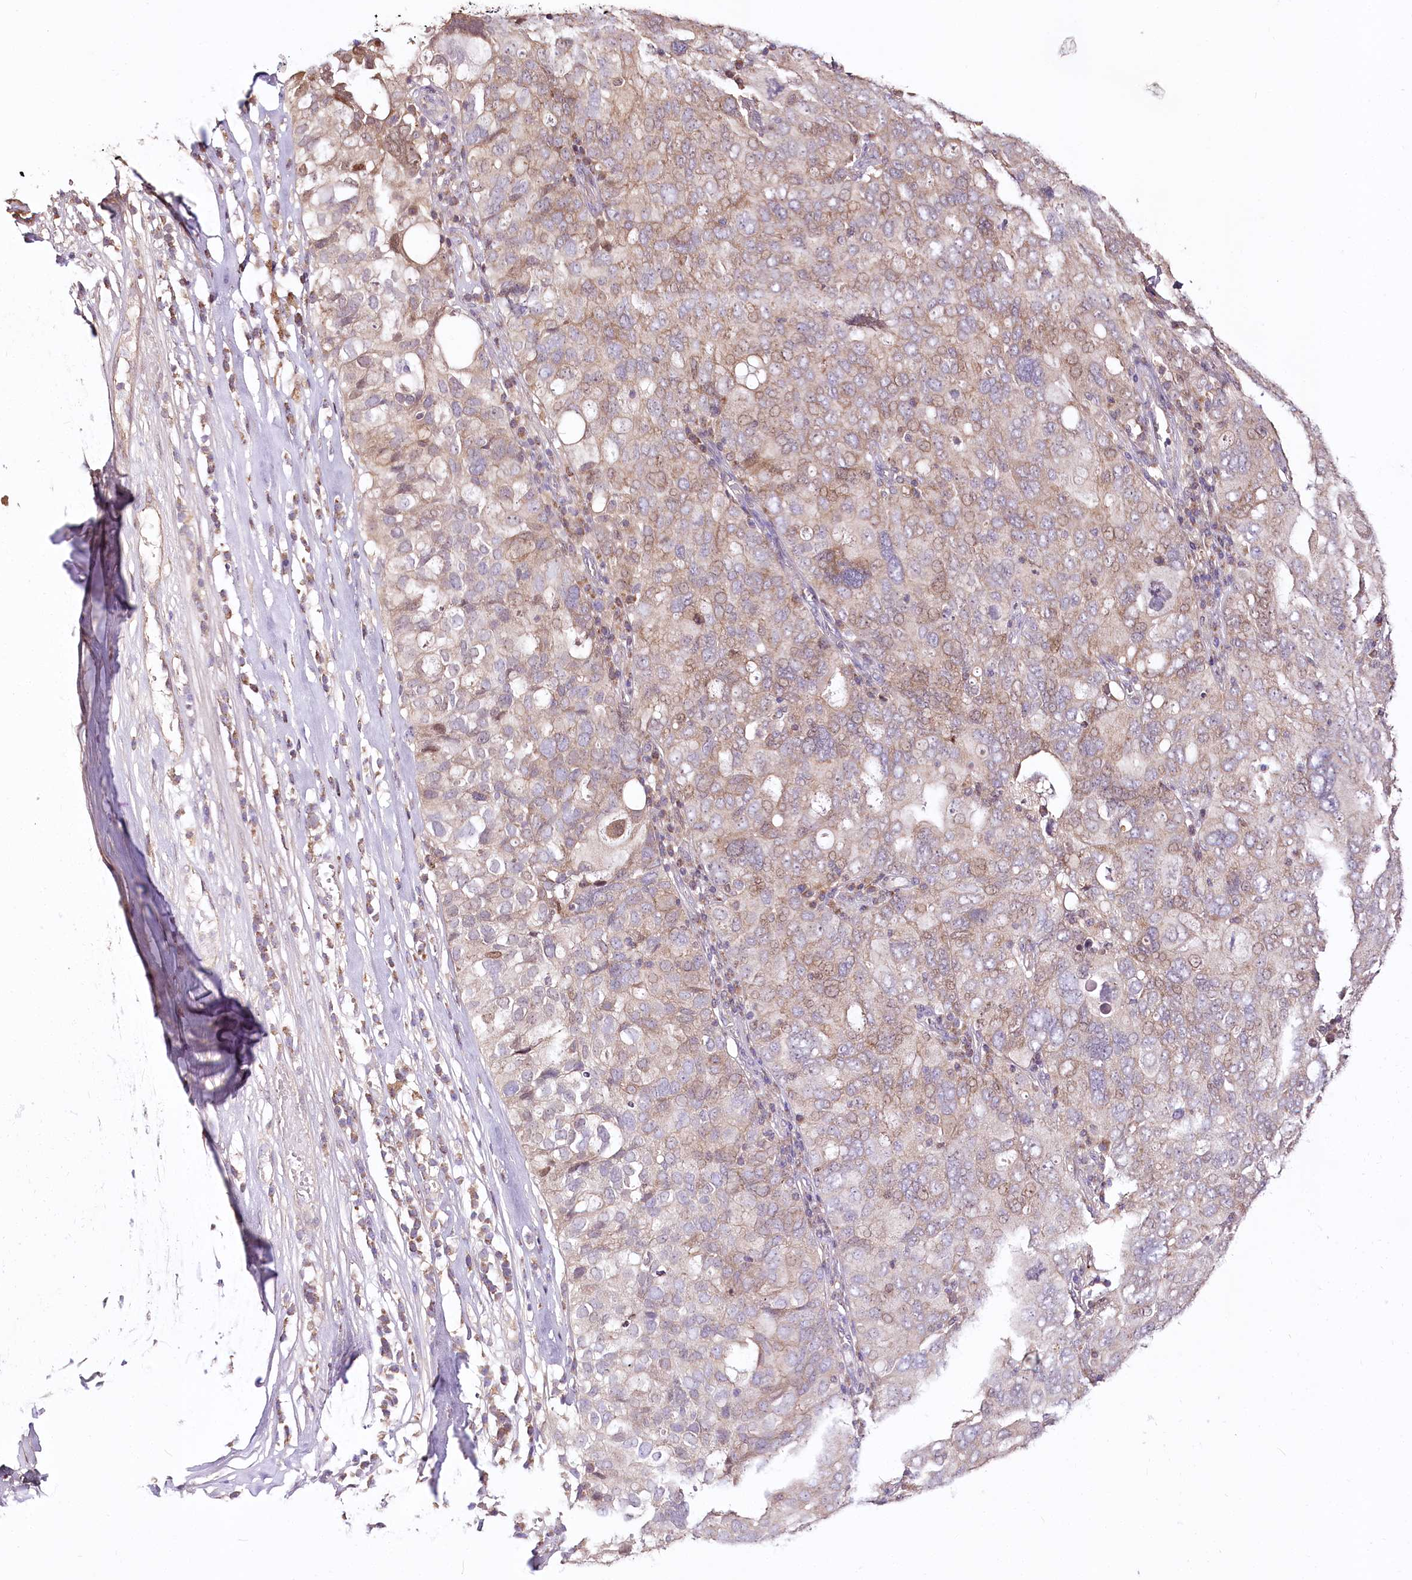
{"staining": {"intensity": "weak", "quantity": "<25%", "location": "nuclear"}, "tissue": "ovarian cancer", "cell_type": "Tumor cells", "image_type": "cancer", "snomed": [{"axis": "morphology", "description": "Carcinoma, endometroid"}, {"axis": "topography", "description": "Ovary"}], "caption": "Immunohistochemistry micrograph of neoplastic tissue: human ovarian endometroid carcinoma stained with DAB demonstrates no significant protein positivity in tumor cells.", "gene": "ZNF226", "patient": {"sex": "female", "age": 62}}